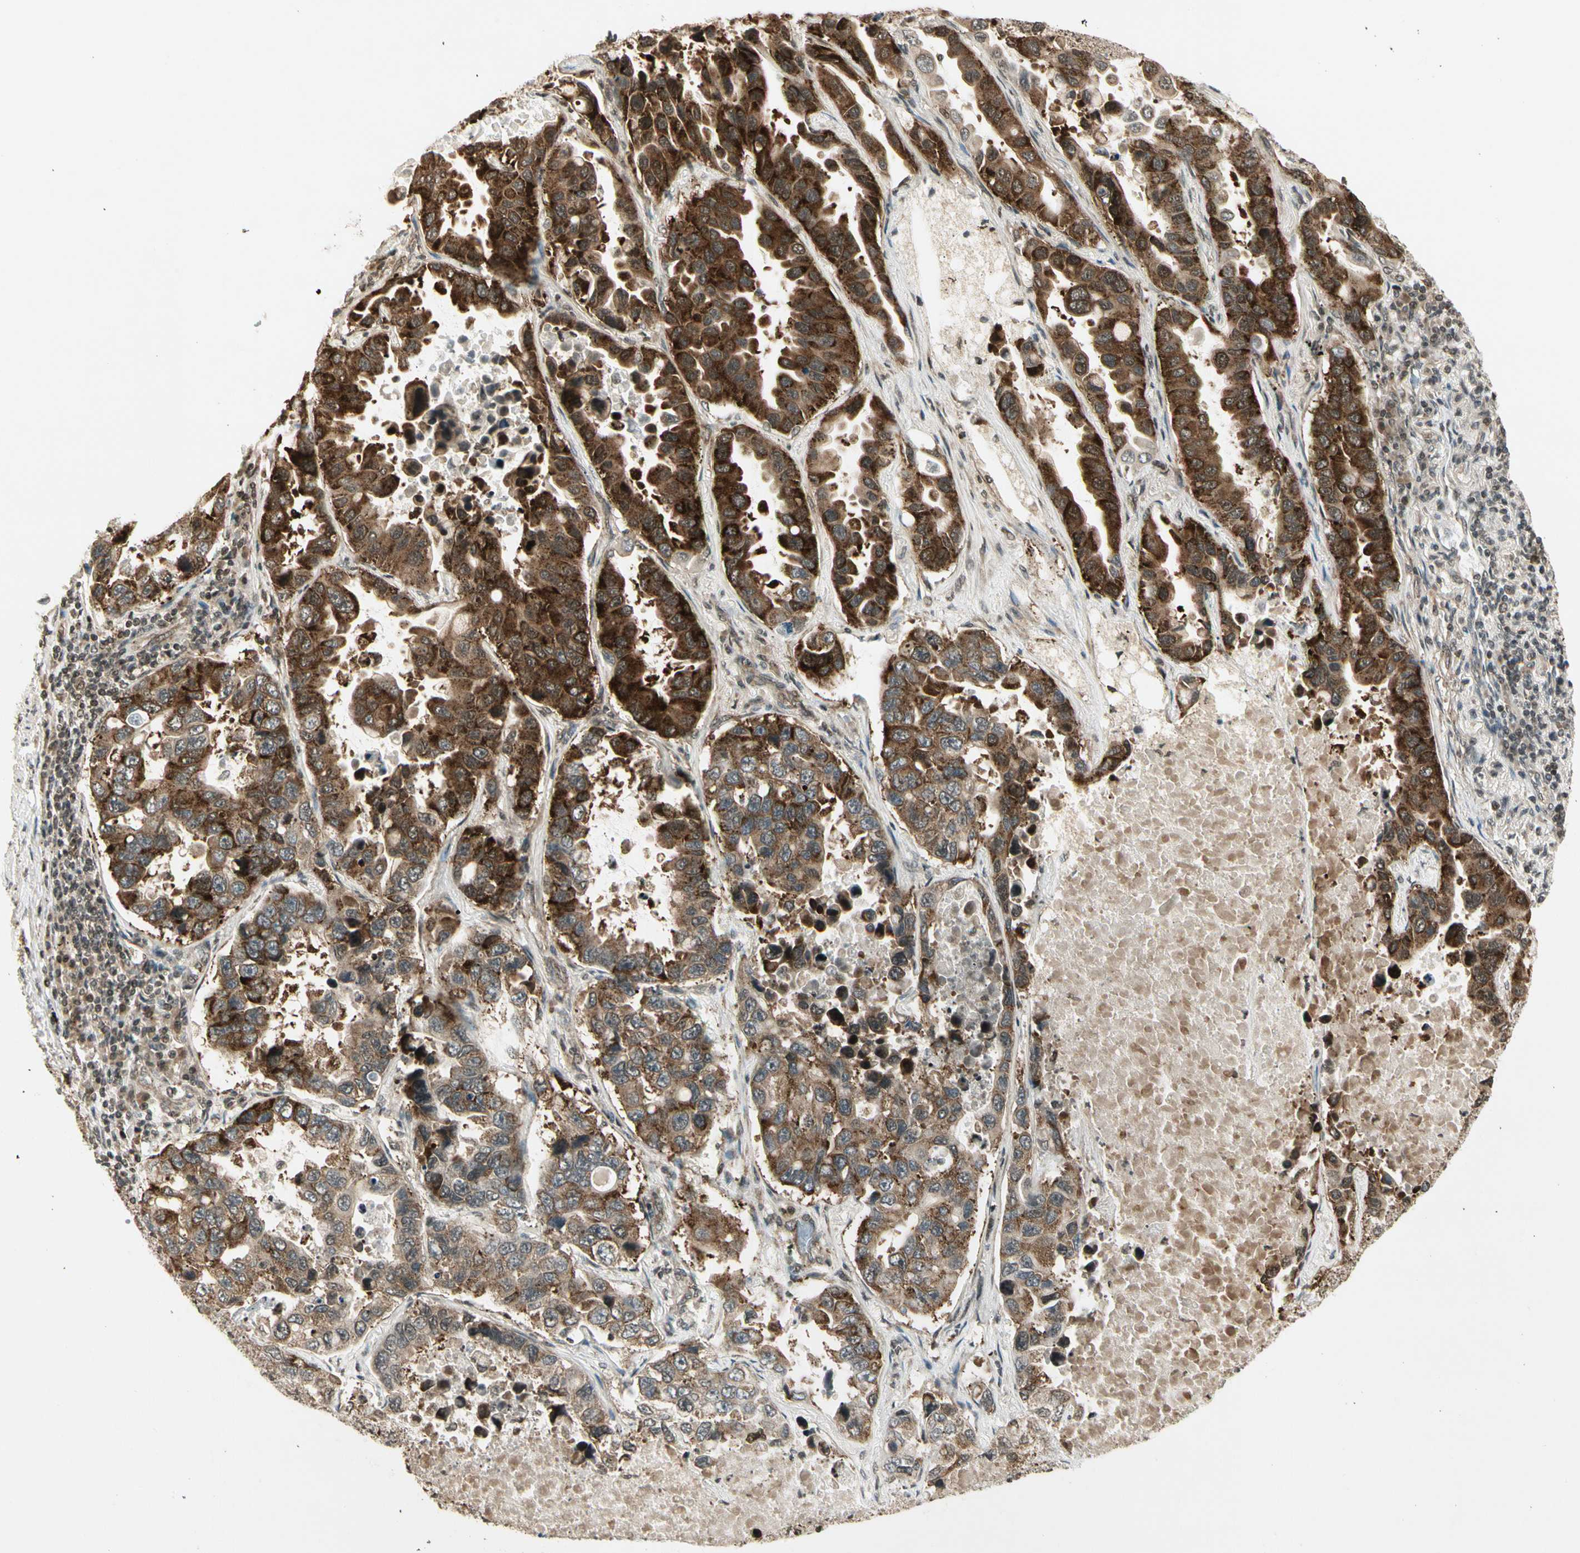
{"staining": {"intensity": "strong", "quantity": "25%-75%", "location": "cytoplasmic/membranous"}, "tissue": "lung cancer", "cell_type": "Tumor cells", "image_type": "cancer", "snomed": [{"axis": "morphology", "description": "Adenocarcinoma, NOS"}, {"axis": "topography", "description": "Lung"}], "caption": "IHC of human lung adenocarcinoma exhibits high levels of strong cytoplasmic/membranous expression in about 25%-75% of tumor cells. (DAB IHC with brightfield microscopy, high magnification).", "gene": "SMN2", "patient": {"sex": "male", "age": 64}}